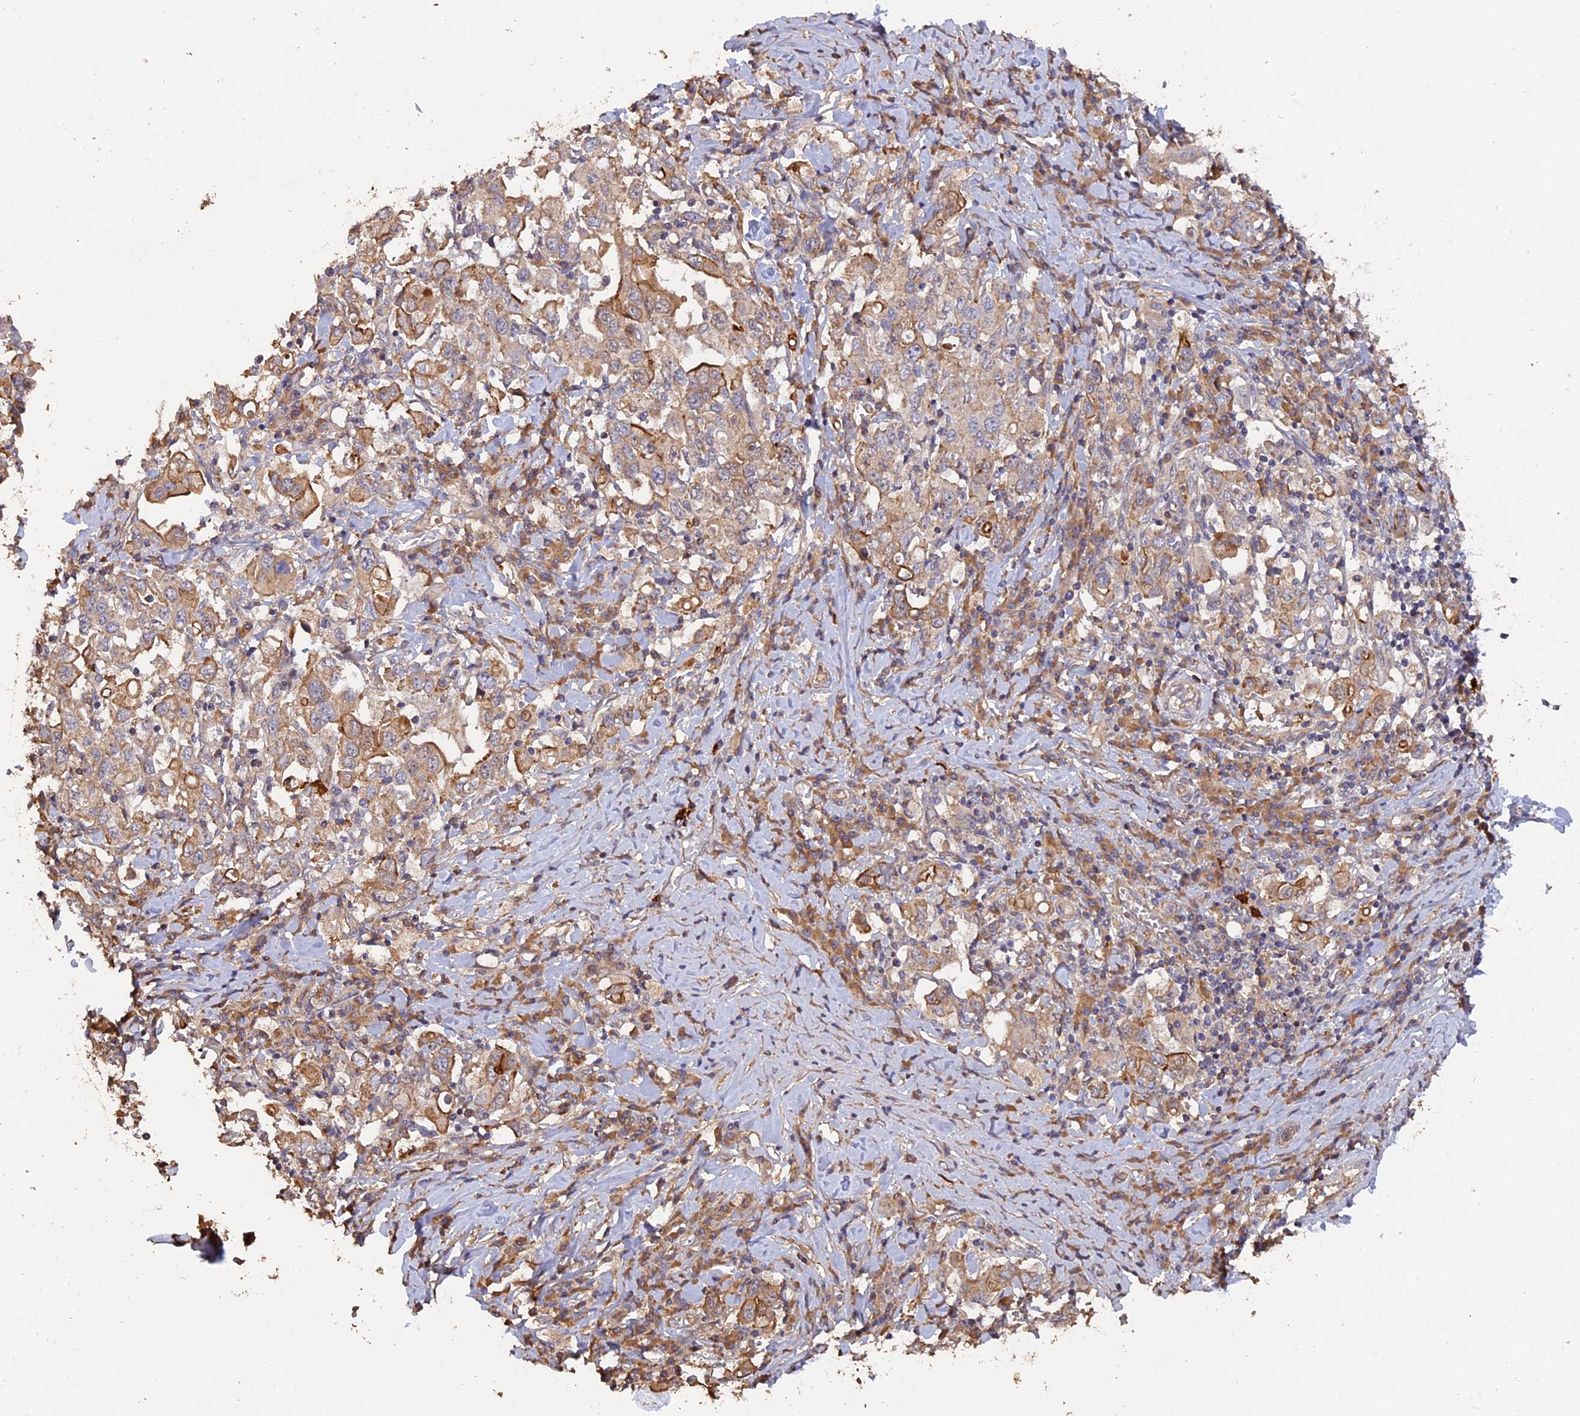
{"staining": {"intensity": "moderate", "quantity": "<25%", "location": "cytoplasmic/membranous"}, "tissue": "stomach cancer", "cell_type": "Tumor cells", "image_type": "cancer", "snomed": [{"axis": "morphology", "description": "Adenocarcinoma, NOS"}, {"axis": "topography", "description": "Stomach, upper"}], "caption": "Stomach cancer (adenocarcinoma) was stained to show a protein in brown. There is low levels of moderate cytoplasmic/membranous positivity in approximately <25% of tumor cells. The staining was performed using DAB (3,3'-diaminobenzidine) to visualize the protein expression in brown, while the nuclei were stained in blue with hematoxylin (Magnification: 20x).", "gene": "RASAL1", "patient": {"sex": "male", "age": 62}}